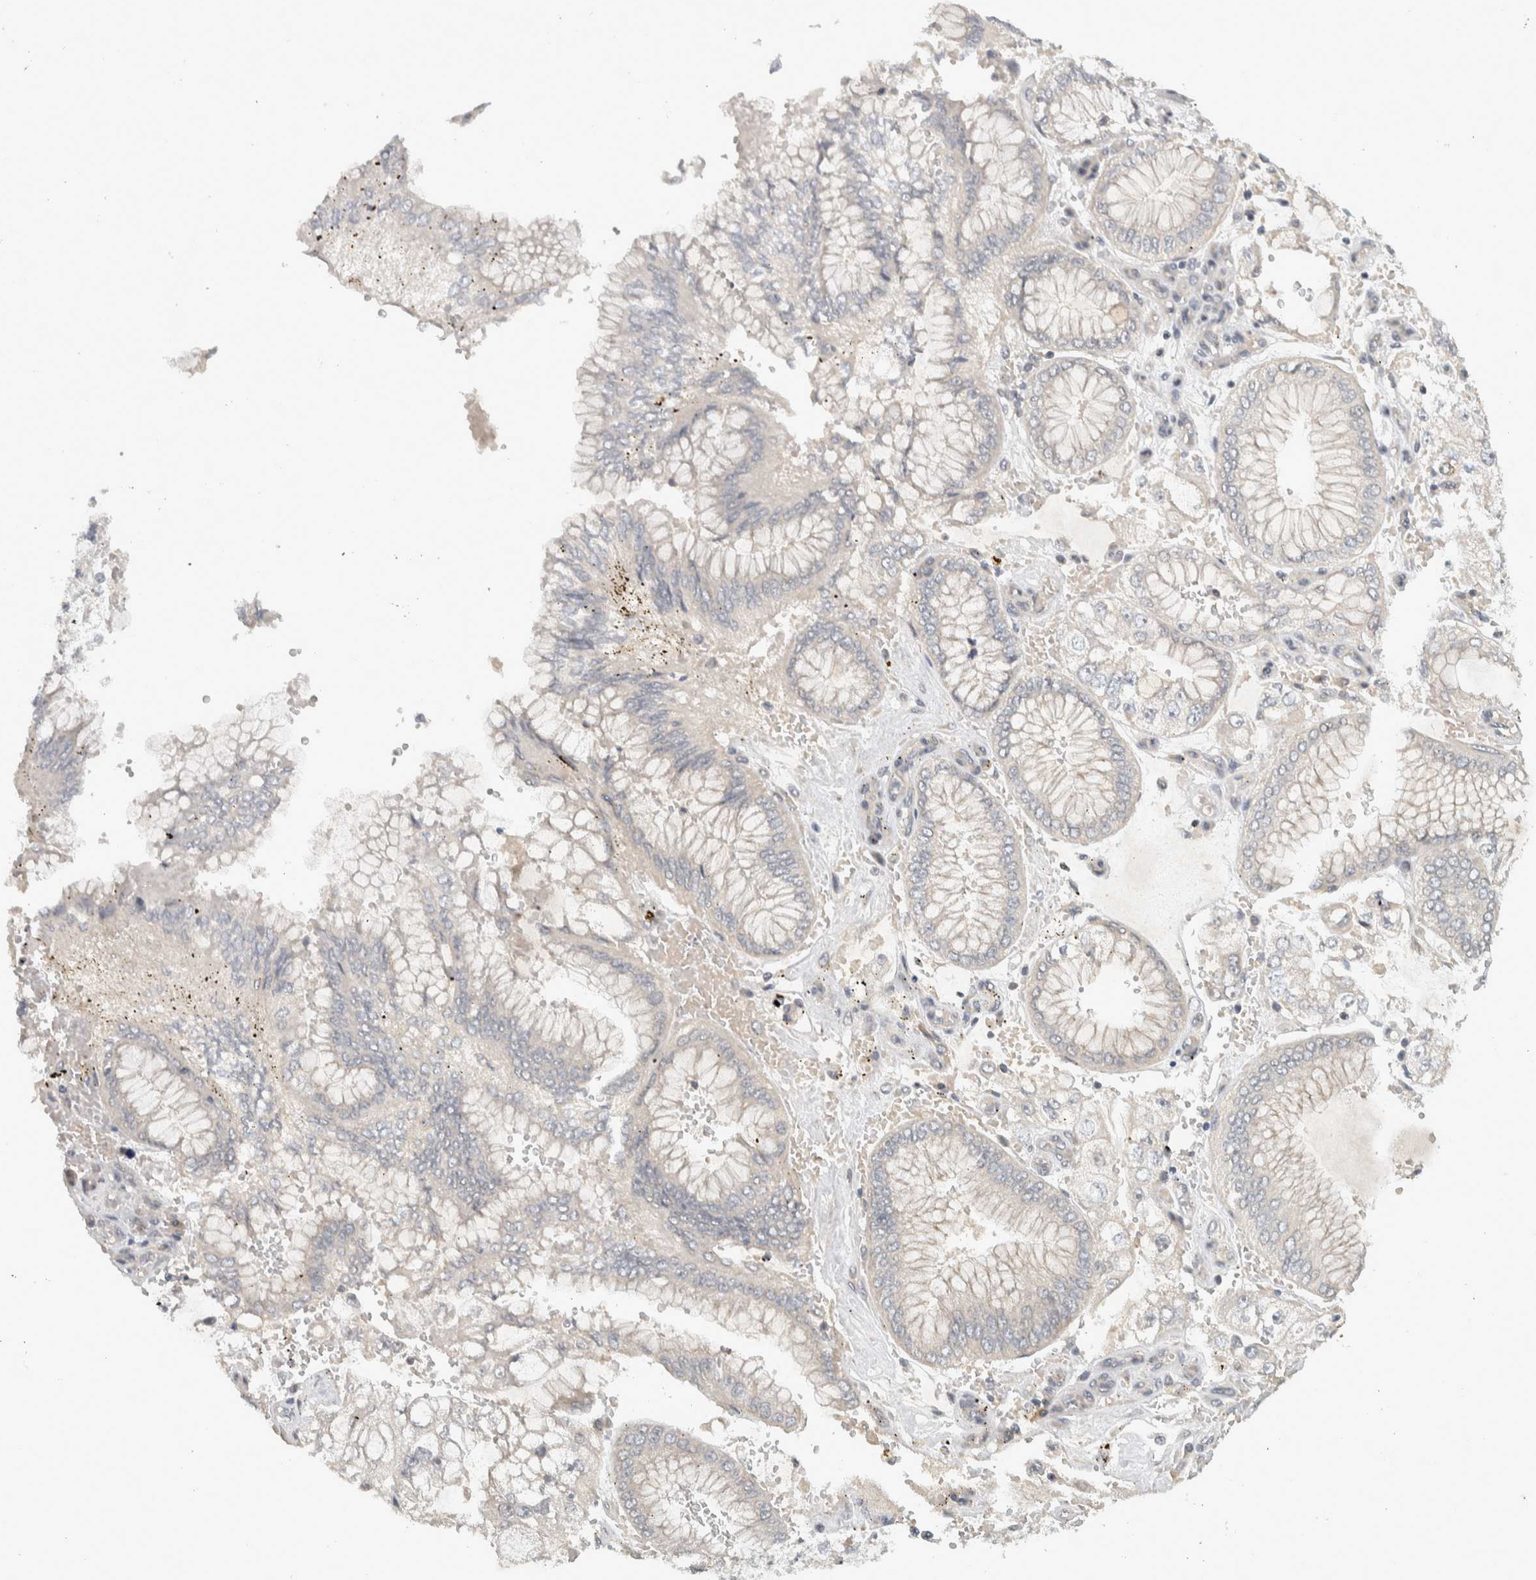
{"staining": {"intensity": "negative", "quantity": "none", "location": "none"}, "tissue": "stomach cancer", "cell_type": "Tumor cells", "image_type": "cancer", "snomed": [{"axis": "morphology", "description": "Adenocarcinoma, NOS"}, {"axis": "topography", "description": "Stomach"}], "caption": "The micrograph shows no significant positivity in tumor cells of stomach cancer.", "gene": "AFP", "patient": {"sex": "male", "age": 76}}